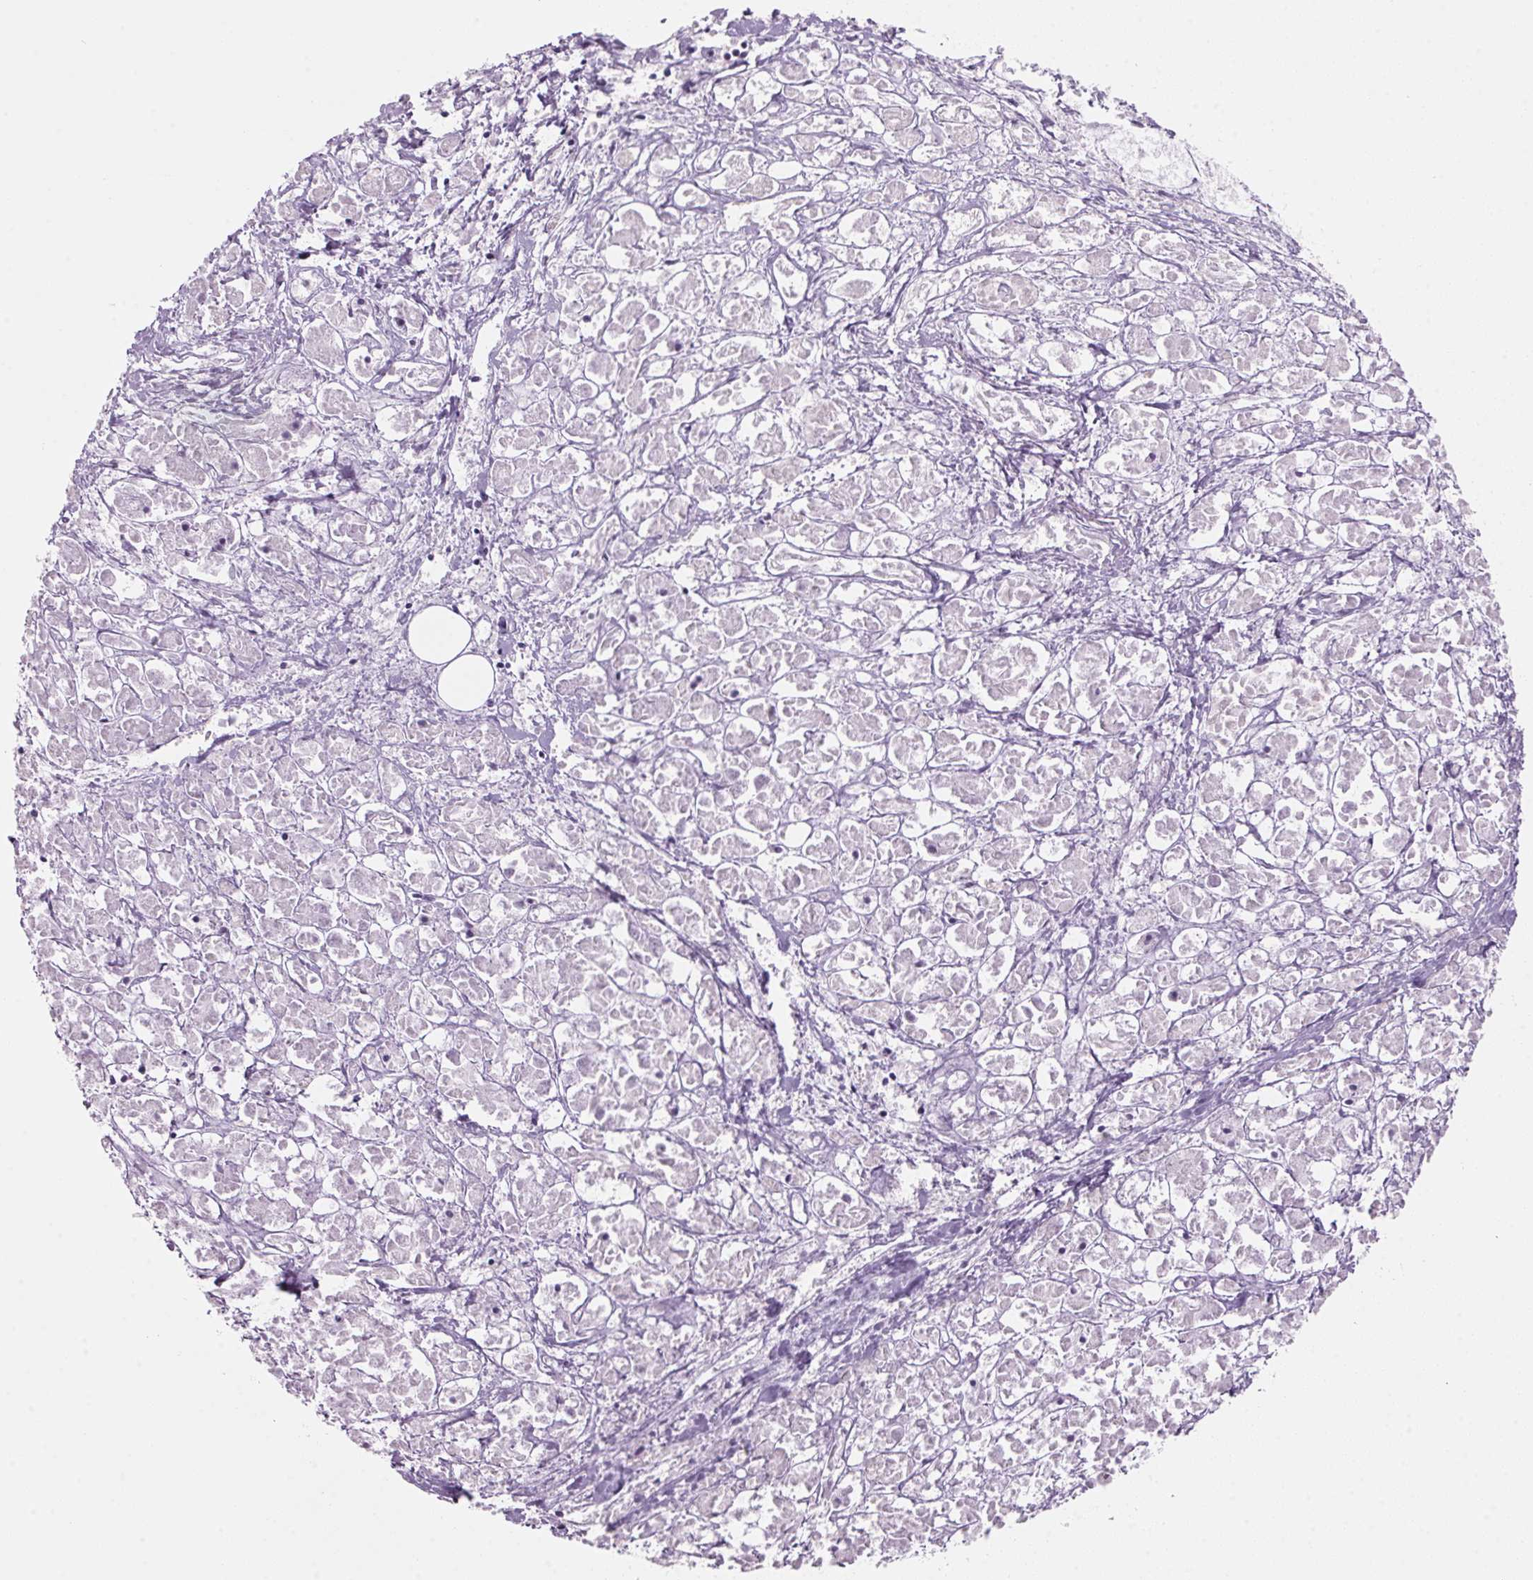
{"staining": {"intensity": "negative", "quantity": "none", "location": "none"}, "tissue": "pancreatic cancer", "cell_type": "Tumor cells", "image_type": "cancer", "snomed": [{"axis": "morphology", "description": "Adenocarcinoma, NOS"}, {"axis": "topography", "description": "Pancreas"}], "caption": "Tumor cells show no significant protein expression in pancreatic cancer (adenocarcinoma).", "gene": "ADAM20", "patient": {"sex": "male", "age": 61}}